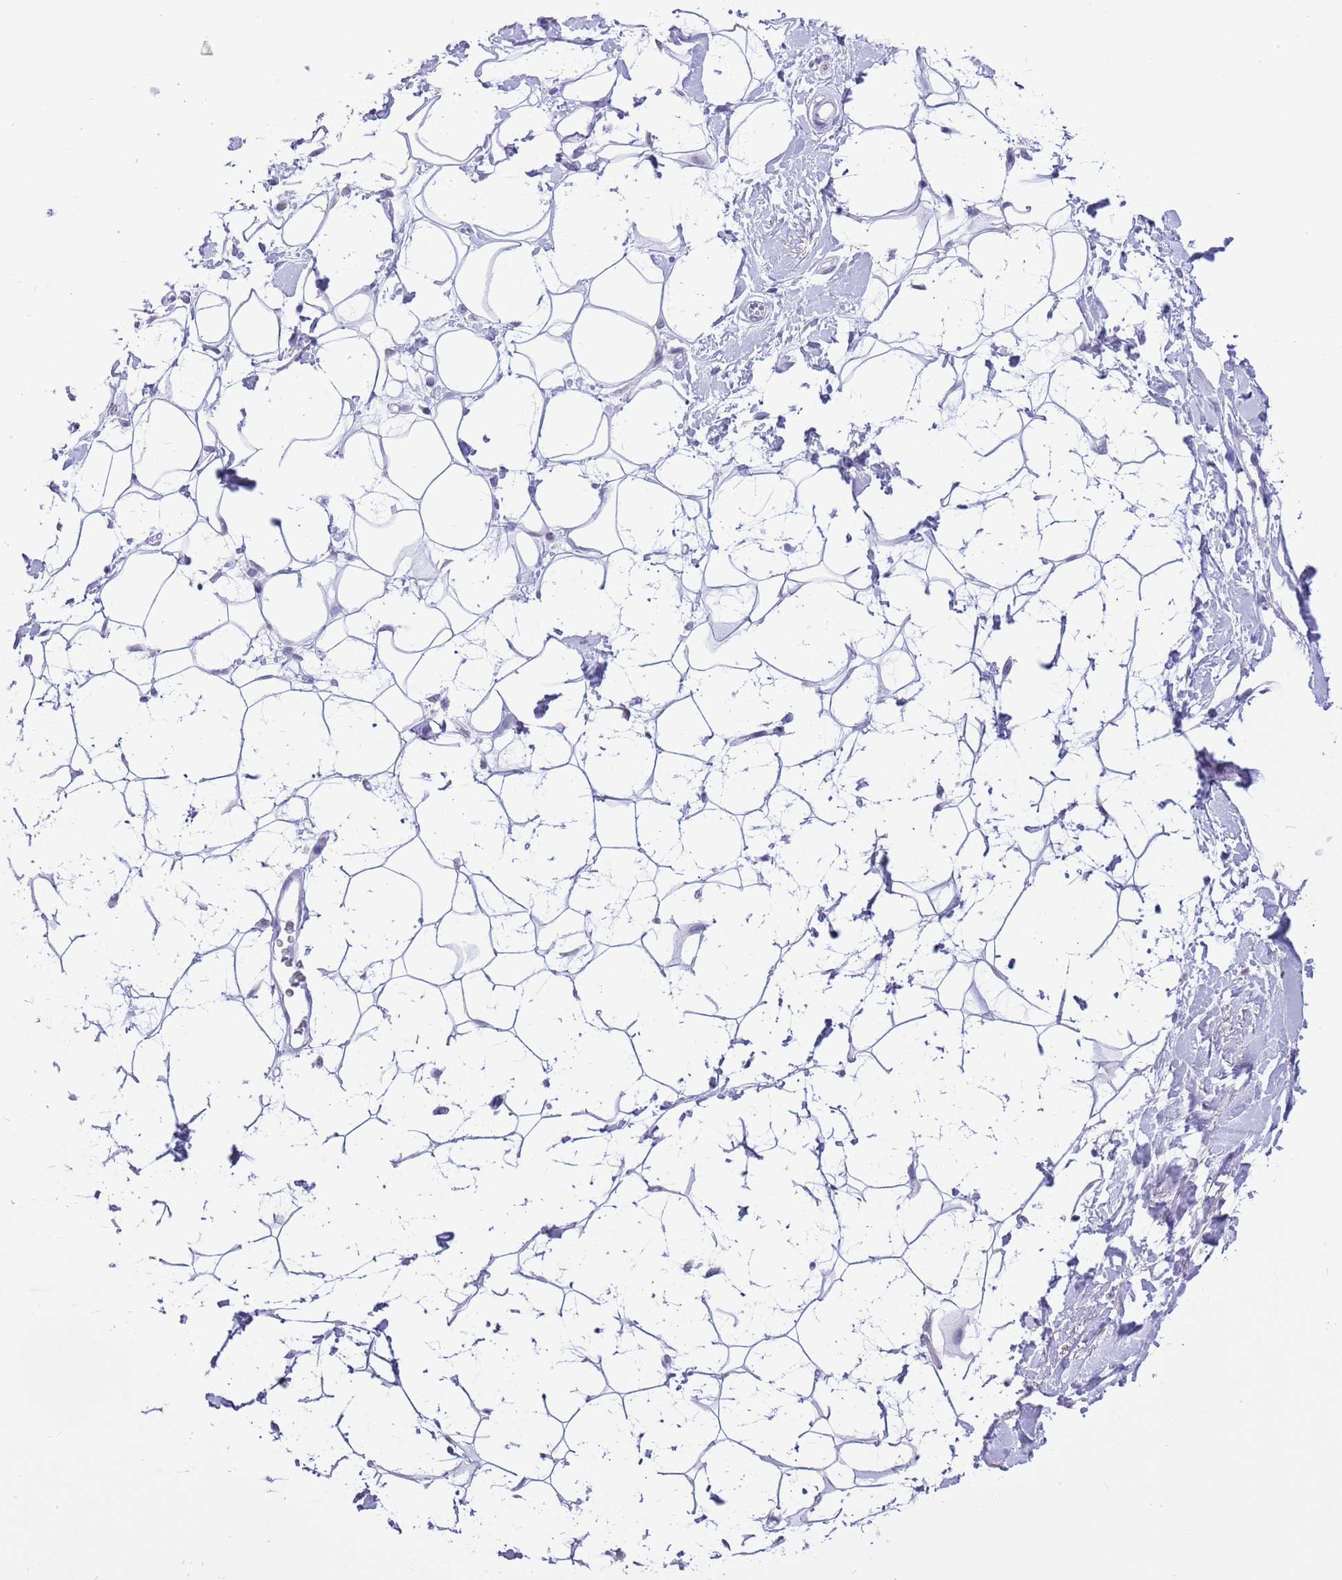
{"staining": {"intensity": "negative", "quantity": "none", "location": "none"}, "tissue": "adipose tissue", "cell_type": "Adipocytes", "image_type": "normal", "snomed": [{"axis": "morphology", "description": "Normal tissue, NOS"}, {"axis": "topography", "description": "Breast"}], "caption": "A high-resolution micrograph shows immunohistochemistry (IHC) staining of unremarkable adipose tissue, which displays no significant positivity in adipocytes. Brightfield microscopy of immunohistochemistry stained with DAB (3,3'-diaminobenzidine) (brown) and hematoxylin (blue), captured at high magnification.", "gene": "PPP1R17", "patient": {"sex": "female", "age": 26}}